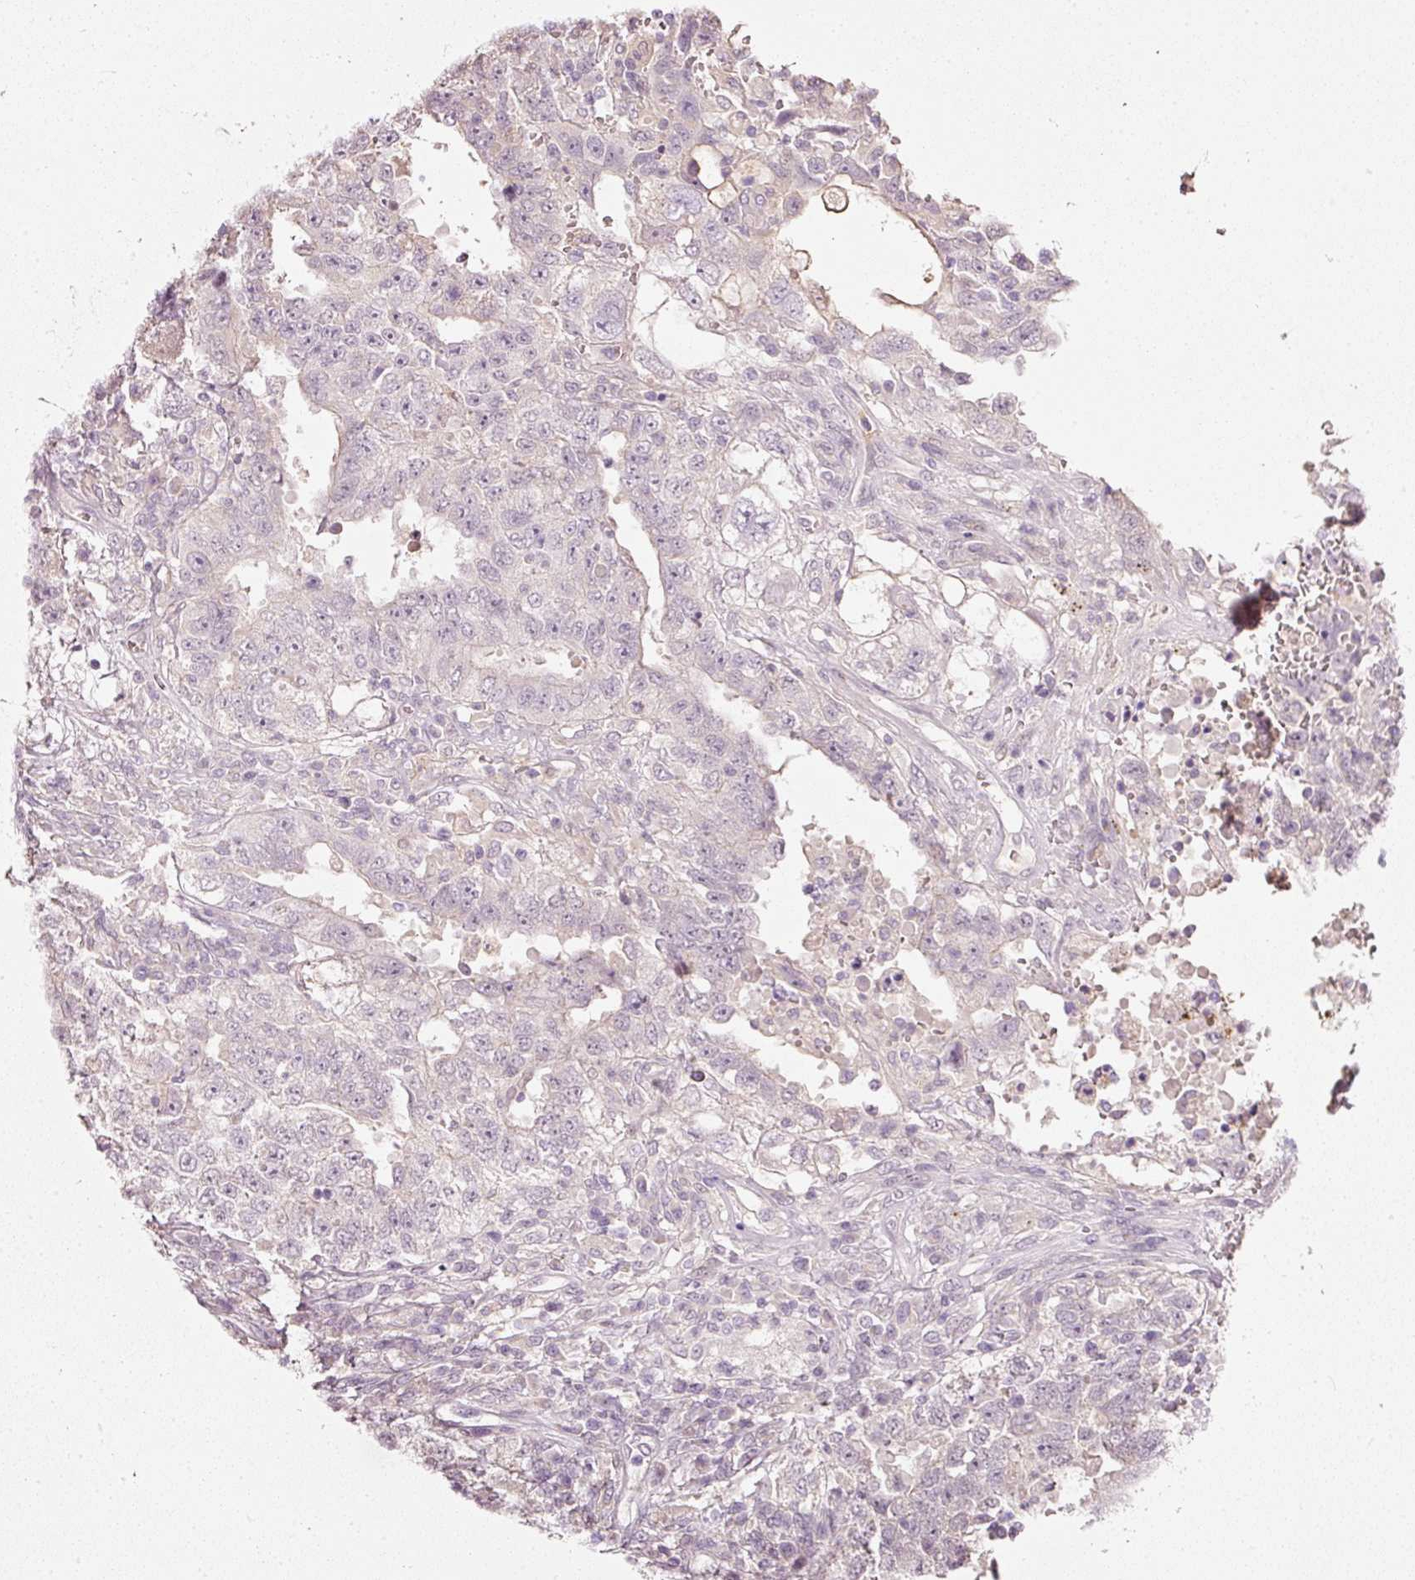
{"staining": {"intensity": "negative", "quantity": "none", "location": "none"}, "tissue": "testis cancer", "cell_type": "Tumor cells", "image_type": "cancer", "snomed": [{"axis": "morphology", "description": "Carcinoma, Embryonal, NOS"}, {"axis": "topography", "description": "Testis"}], "caption": "IHC photomicrograph of human testis cancer stained for a protein (brown), which shows no positivity in tumor cells.", "gene": "TOGARAM1", "patient": {"sex": "male", "age": 26}}